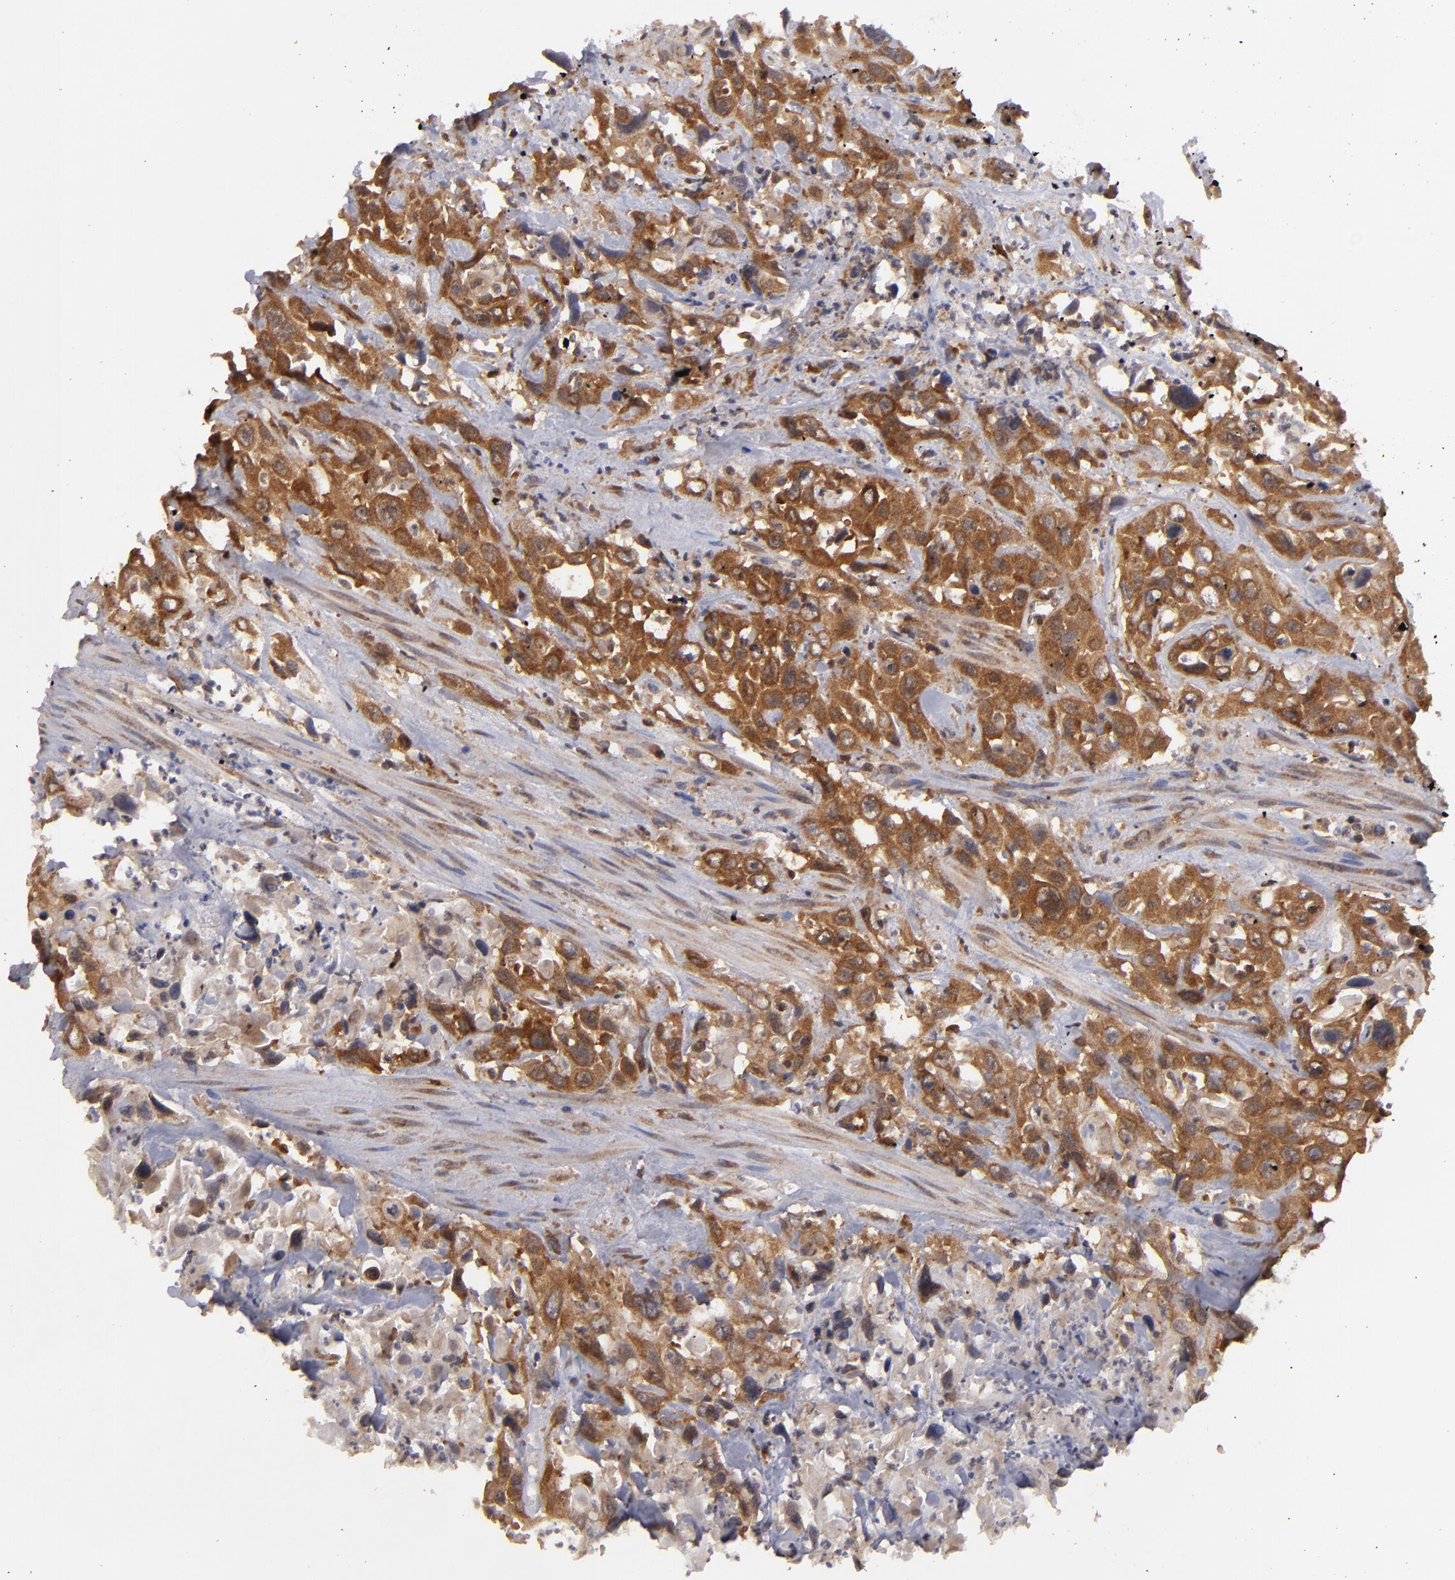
{"staining": {"intensity": "strong", "quantity": ">75%", "location": "cytoplasmic/membranous"}, "tissue": "urothelial cancer", "cell_type": "Tumor cells", "image_type": "cancer", "snomed": [{"axis": "morphology", "description": "Urothelial carcinoma, High grade"}, {"axis": "topography", "description": "Urinary bladder"}], "caption": "Protein staining reveals strong cytoplasmic/membranous expression in approximately >75% of tumor cells in urothelial cancer.", "gene": "MAPK3", "patient": {"sex": "female", "age": 84}}